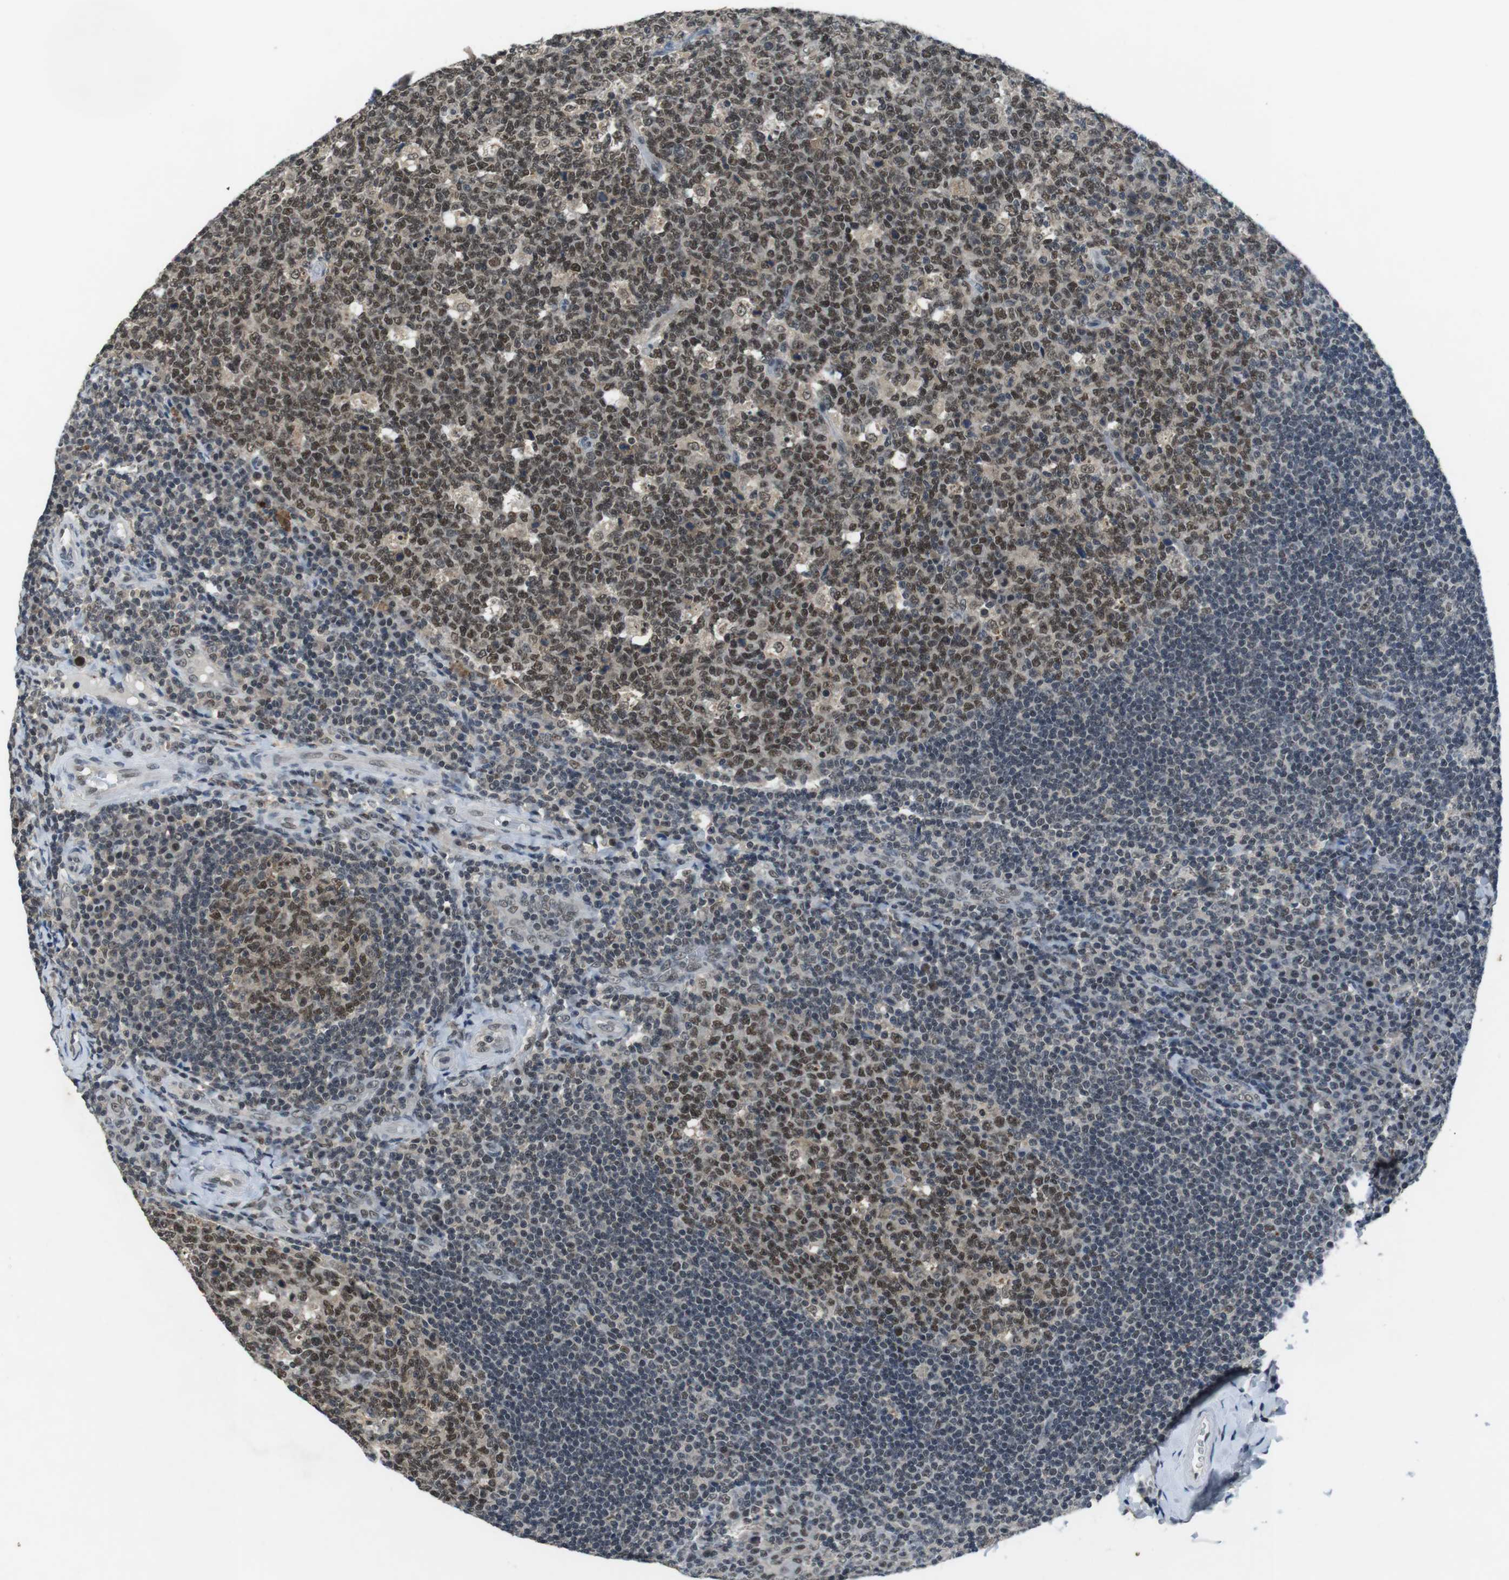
{"staining": {"intensity": "moderate", "quantity": ">75%", "location": "nuclear"}, "tissue": "tonsil", "cell_type": "Germinal center cells", "image_type": "normal", "snomed": [{"axis": "morphology", "description": "Normal tissue, NOS"}, {"axis": "topography", "description": "Tonsil"}], "caption": "Protein analysis of benign tonsil demonstrates moderate nuclear expression in about >75% of germinal center cells.", "gene": "USP7", "patient": {"sex": "male", "age": 17}}